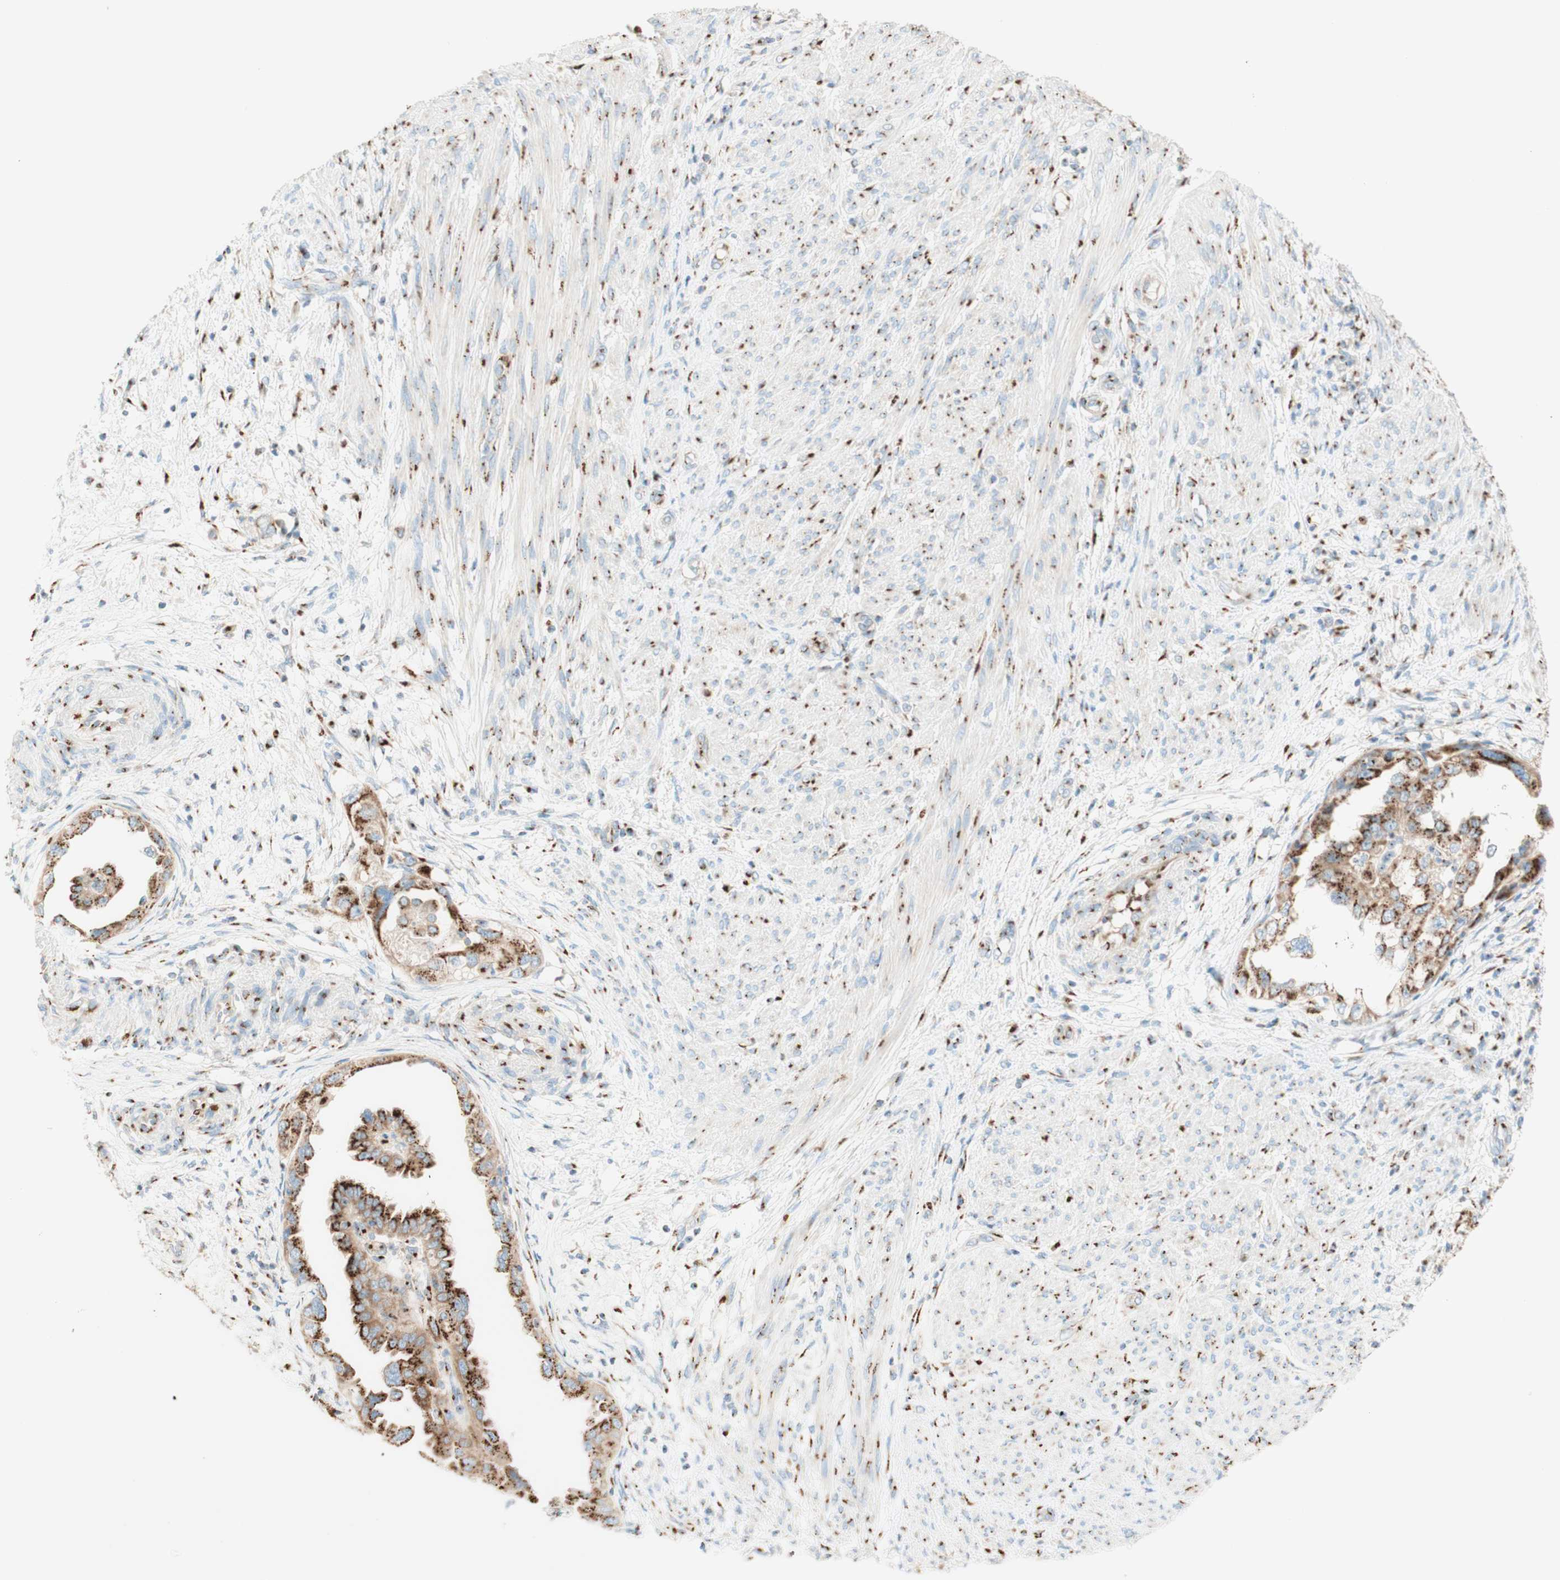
{"staining": {"intensity": "strong", "quantity": ">75%", "location": "cytoplasmic/membranous"}, "tissue": "endometrial cancer", "cell_type": "Tumor cells", "image_type": "cancer", "snomed": [{"axis": "morphology", "description": "Adenocarcinoma, NOS"}, {"axis": "topography", "description": "Endometrium"}], "caption": "Human endometrial cancer (adenocarcinoma) stained with a brown dye demonstrates strong cytoplasmic/membranous positive expression in about >75% of tumor cells.", "gene": "GOLGB1", "patient": {"sex": "female", "age": 85}}